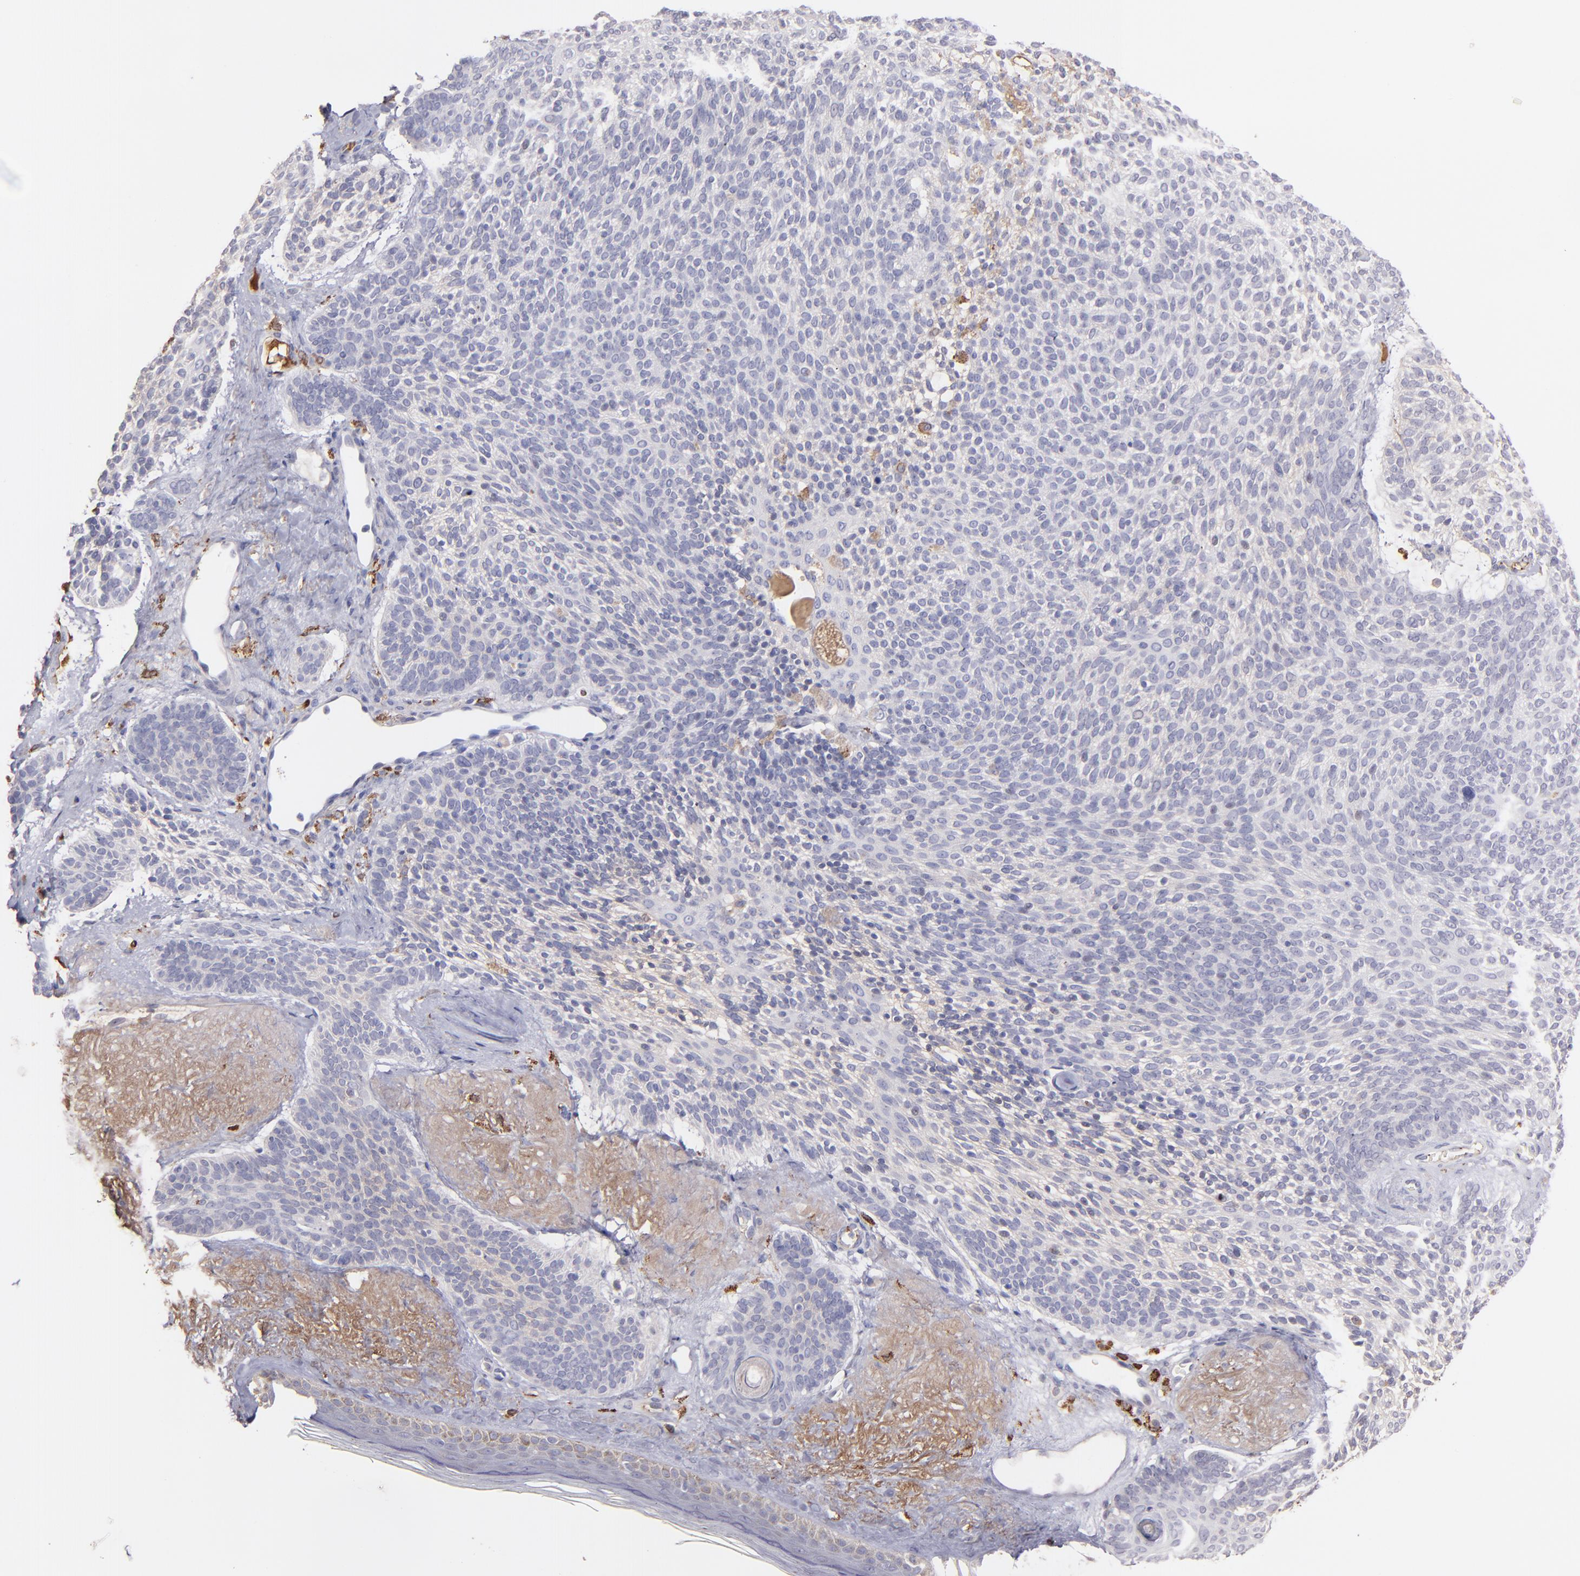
{"staining": {"intensity": "weak", "quantity": "<25%", "location": "cytoplasmic/membranous"}, "tissue": "skin cancer", "cell_type": "Tumor cells", "image_type": "cancer", "snomed": [{"axis": "morphology", "description": "Normal tissue, NOS"}, {"axis": "morphology", "description": "Basal cell carcinoma"}, {"axis": "topography", "description": "Skin"}], "caption": "Tumor cells show no significant staining in basal cell carcinoma (skin).", "gene": "C1QA", "patient": {"sex": "female", "age": 70}}